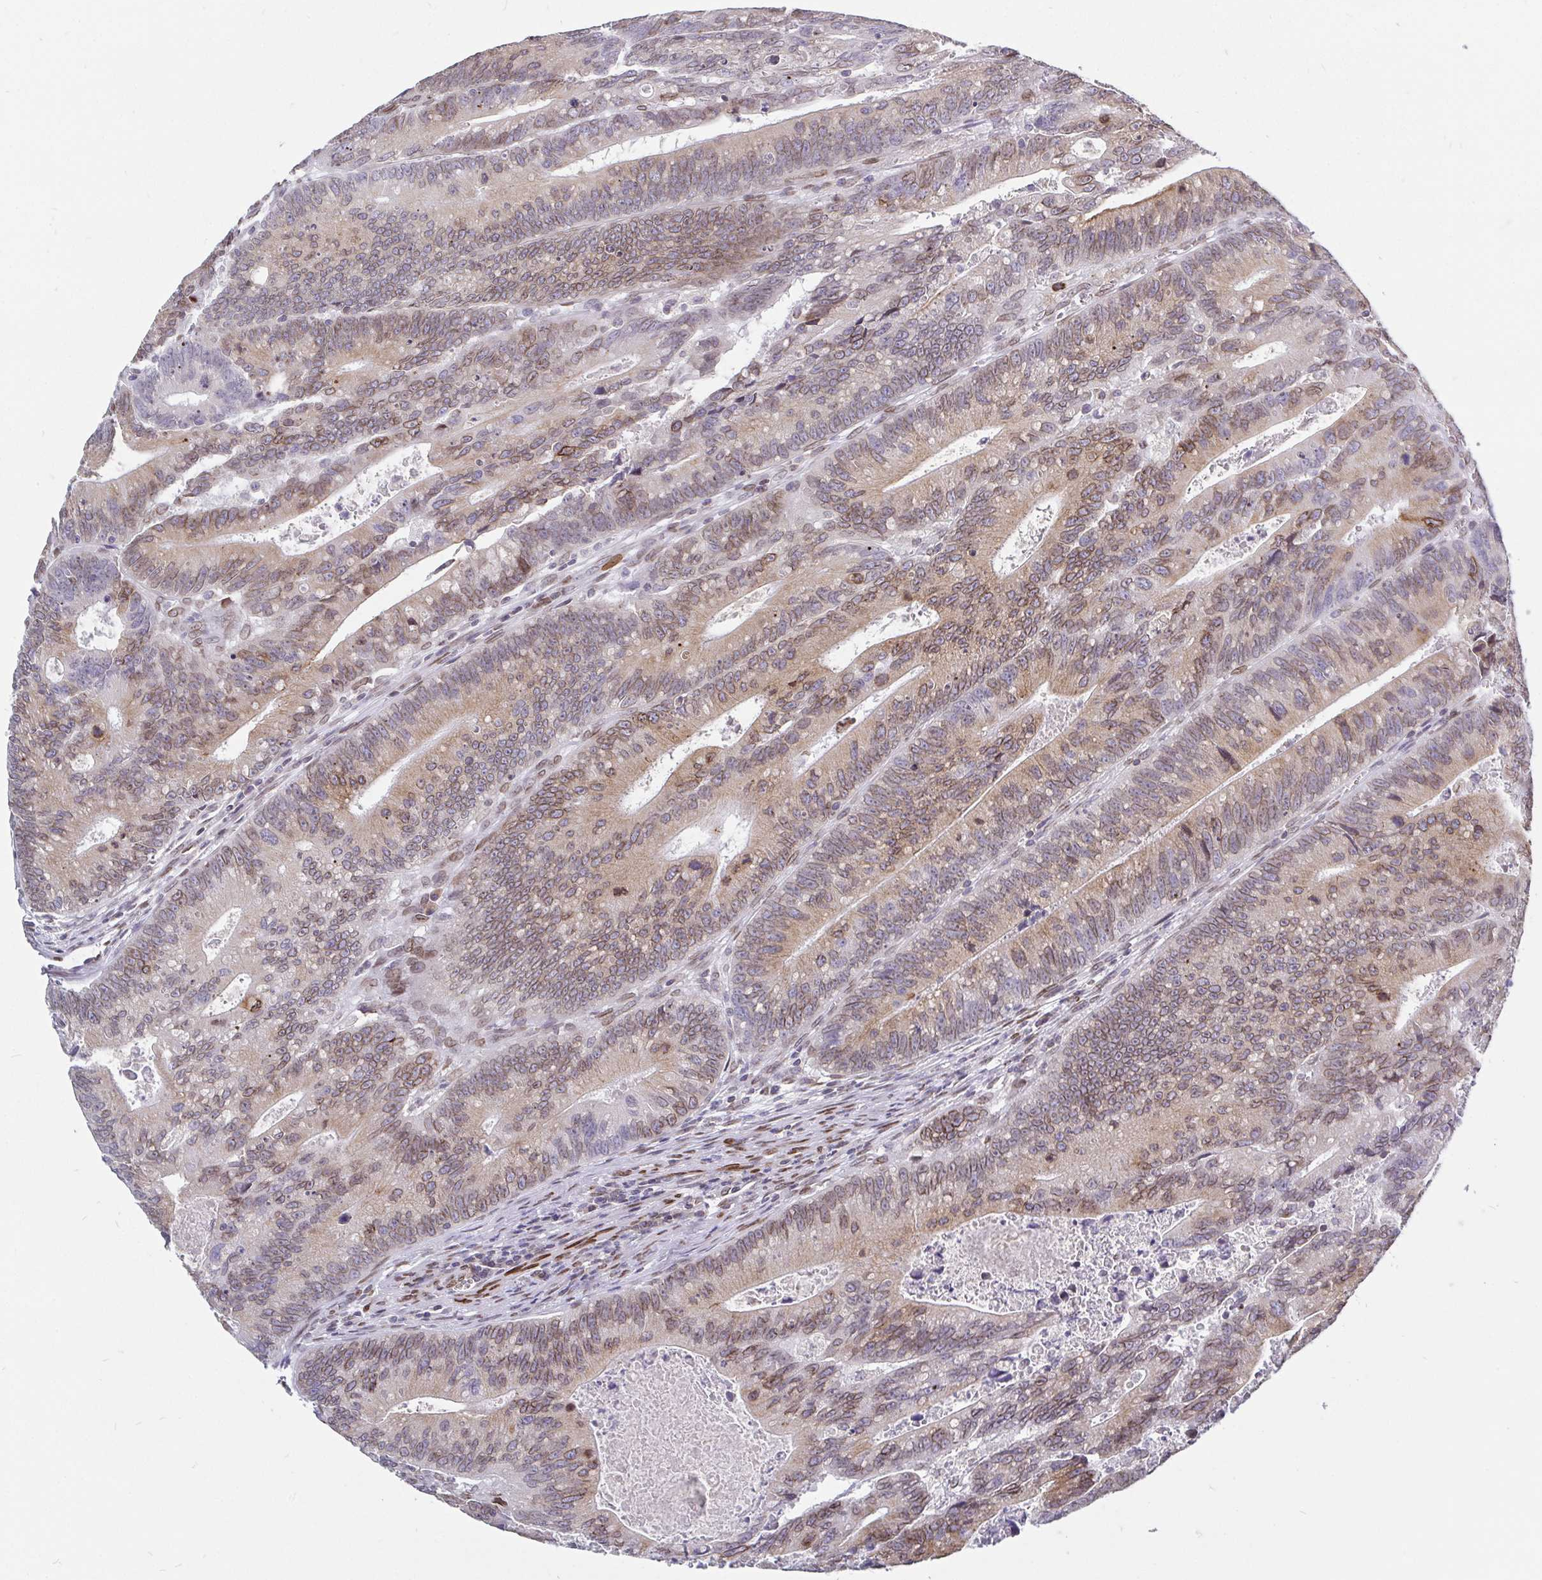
{"staining": {"intensity": "weak", "quantity": ">75%", "location": "cytoplasmic/membranous,nuclear"}, "tissue": "colorectal cancer", "cell_type": "Tumor cells", "image_type": "cancer", "snomed": [{"axis": "morphology", "description": "Adenocarcinoma, NOS"}, {"axis": "topography", "description": "Rectum"}], "caption": "Human adenocarcinoma (colorectal) stained with a protein marker displays weak staining in tumor cells.", "gene": "EMD", "patient": {"sex": "female", "age": 81}}